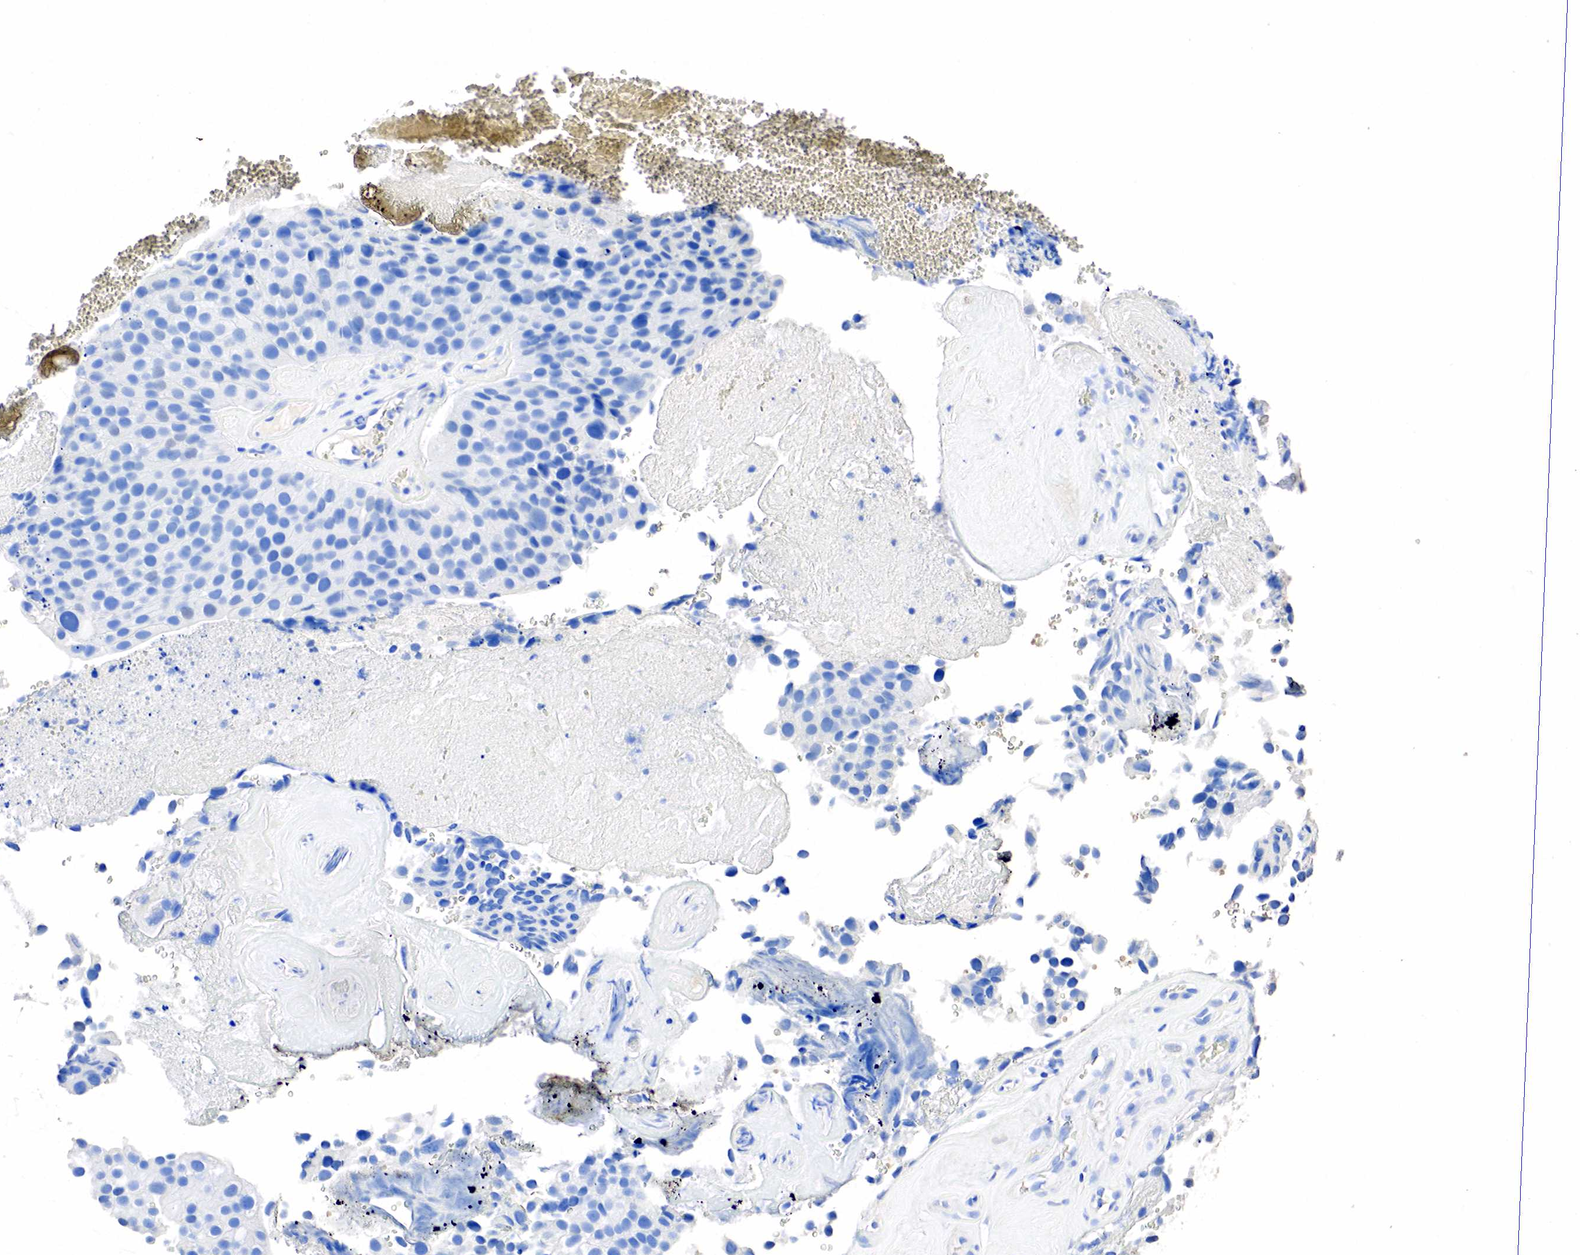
{"staining": {"intensity": "negative", "quantity": "none", "location": "none"}, "tissue": "urothelial cancer", "cell_type": "Tumor cells", "image_type": "cancer", "snomed": [{"axis": "morphology", "description": "Urothelial carcinoma, High grade"}, {"axis": "topography", "description": "Urinary bladder"}], "caption": "Immunohistochemical staining of human high-grade urothelial carcinoma exhibits no significant positivity in tumor cells.", "gene": "SST", "patient": {"sex": "male", "age": 72}}